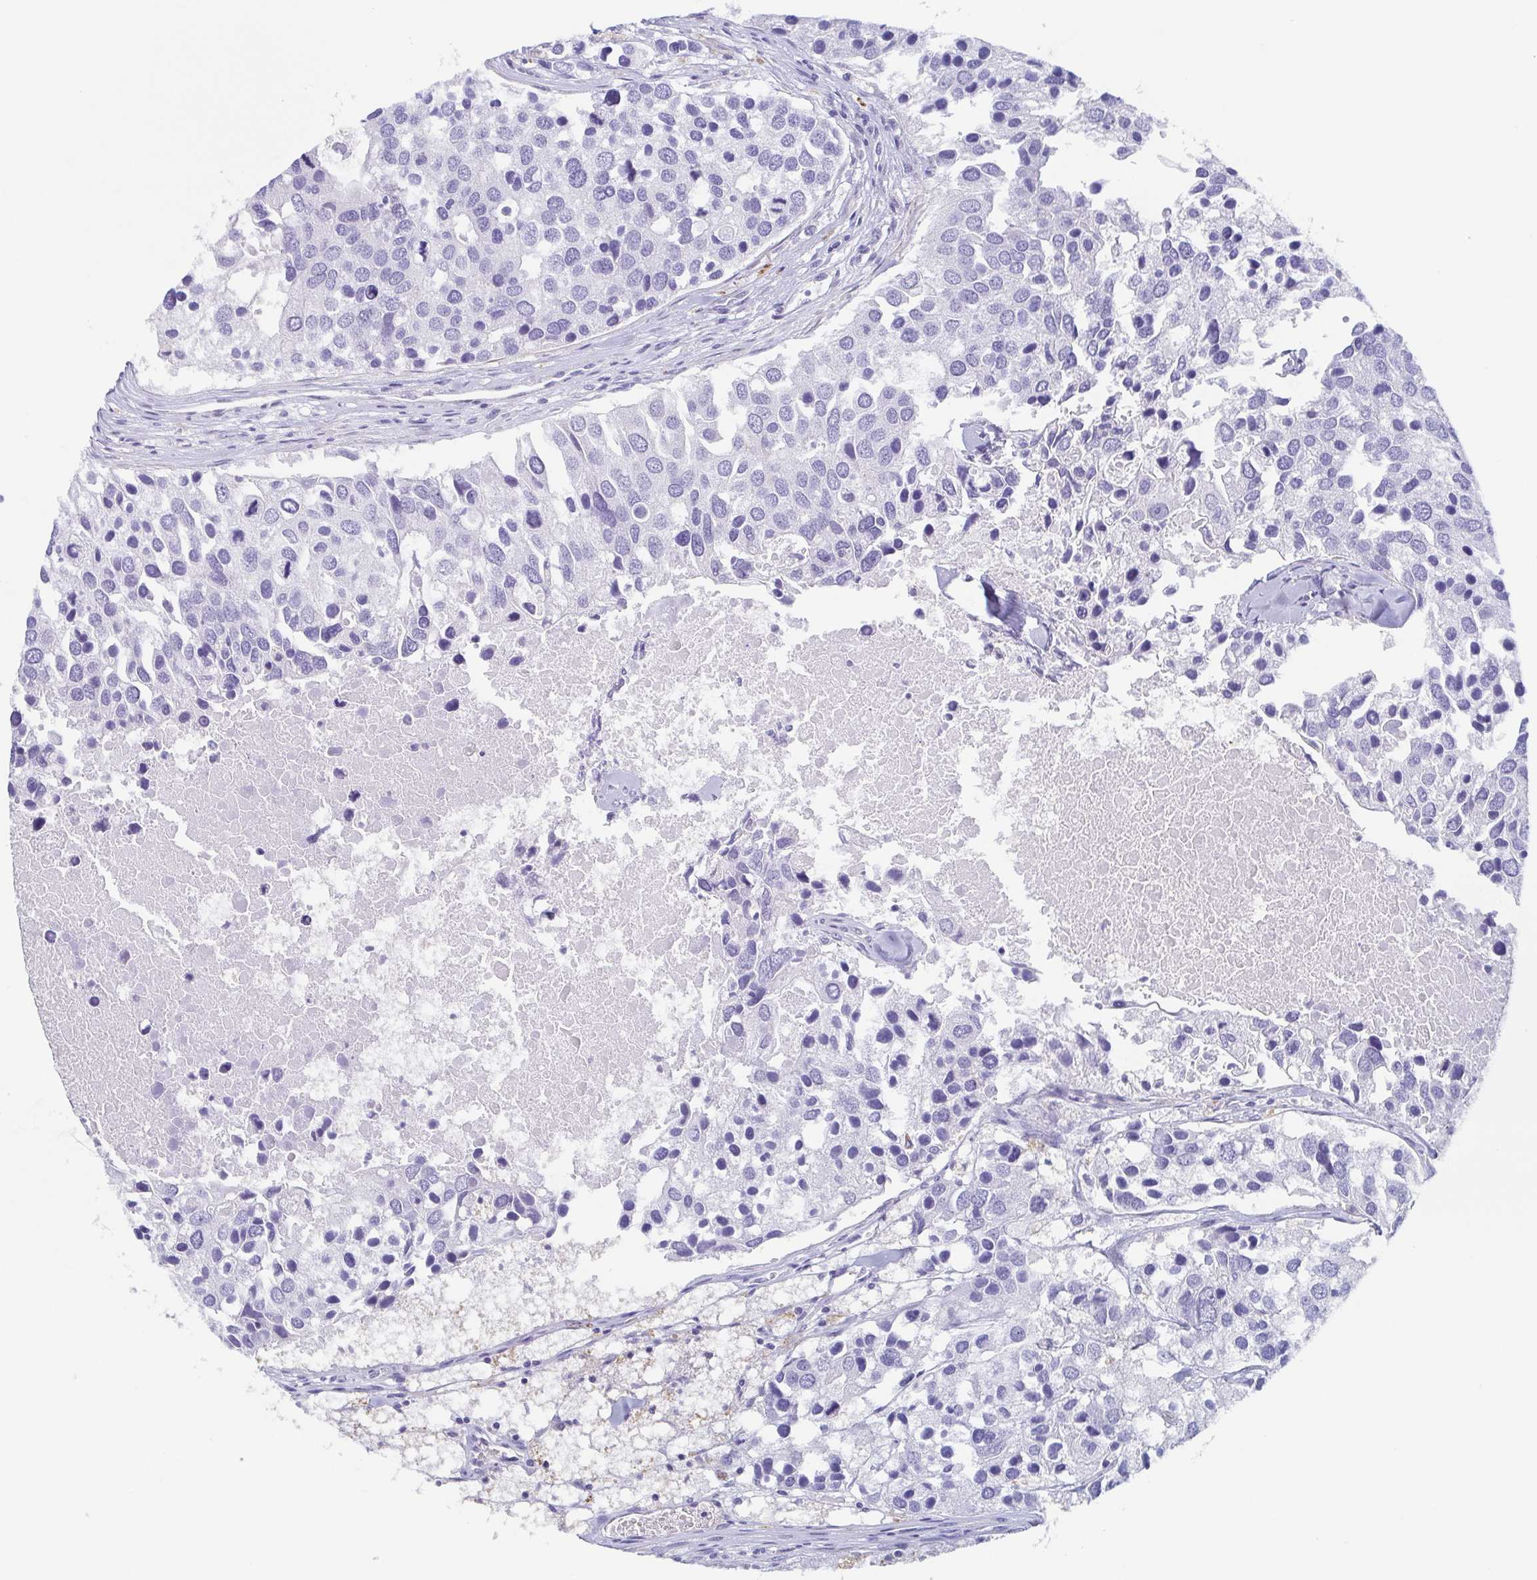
{"staining": {"intensity": "negative", "quantity": "none", "location": "none"}, "tissue": "breast cancer", "cell_type": "Tumor cells", "image_type": "cancer", "snomed": [{"axis": "morphology", "description": "Duct carcinoma"}, {"axis": "topography", "description": "Breast"}], "caption": "Tumor cells are negative for brown protein staining in breast cancer. (Immunohistochemistry (ihc), brightfield microscopy, high magnification).", "gene": "TAGLN3", "patient": {"sex": "female", "age": 83}}